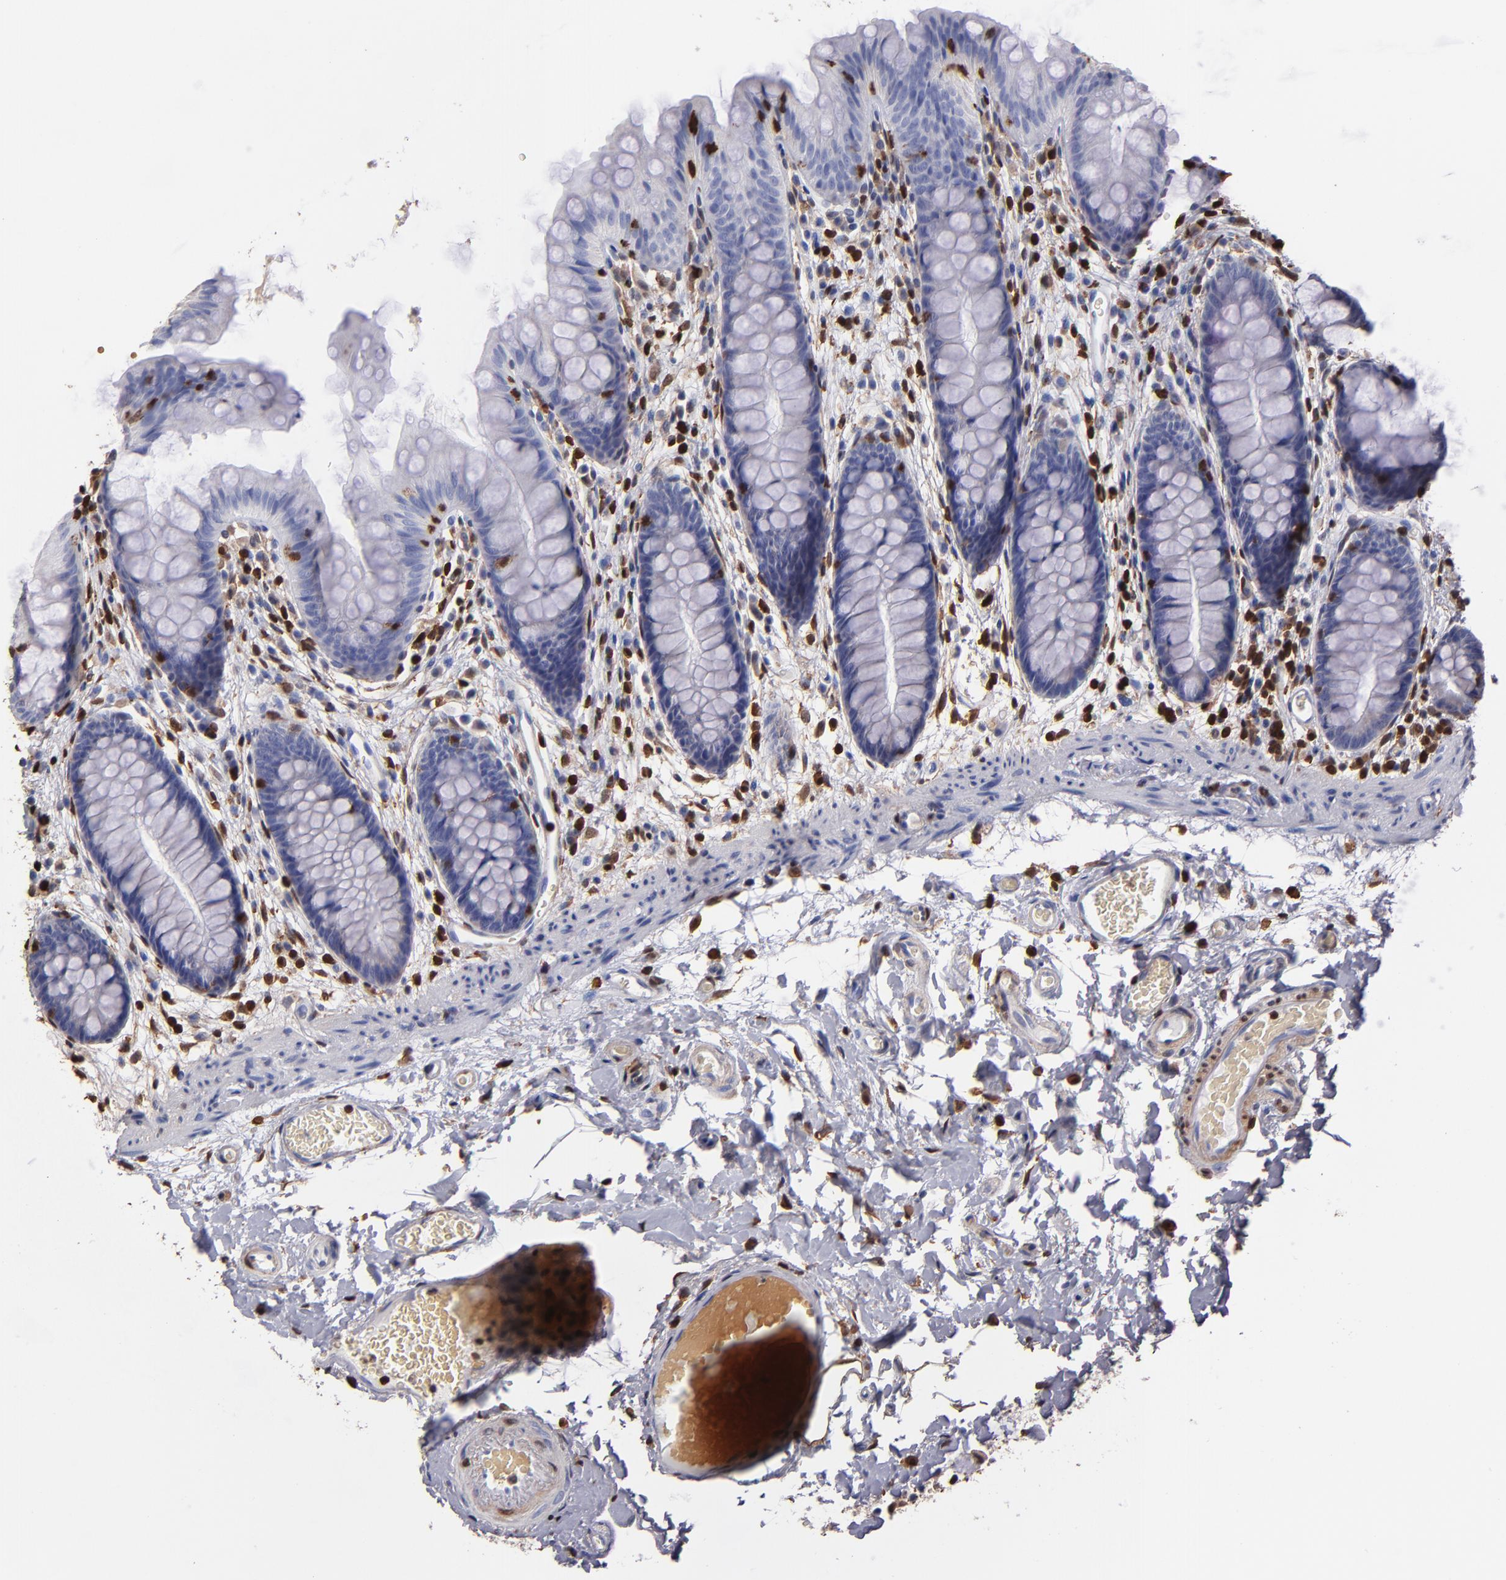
{"staining": {"intensity": "negative", "quantity": "none", "location": "none"}, "tissue": "colon", "cell_type": "Endothelial cells", "image_type": "normal", "snomed": [{"axis": "morphology", "description": "Normal tissue, NOS"}, {"axis": "topography", "description": "Smooth muscle"}, {"axis": "topography", "description": "Colon"}], "caption": "IHC of normal human colon displays no positivity in endothelial cells.", "gene": "S100A4", "patient": {"sex": "male", "age": 67}}